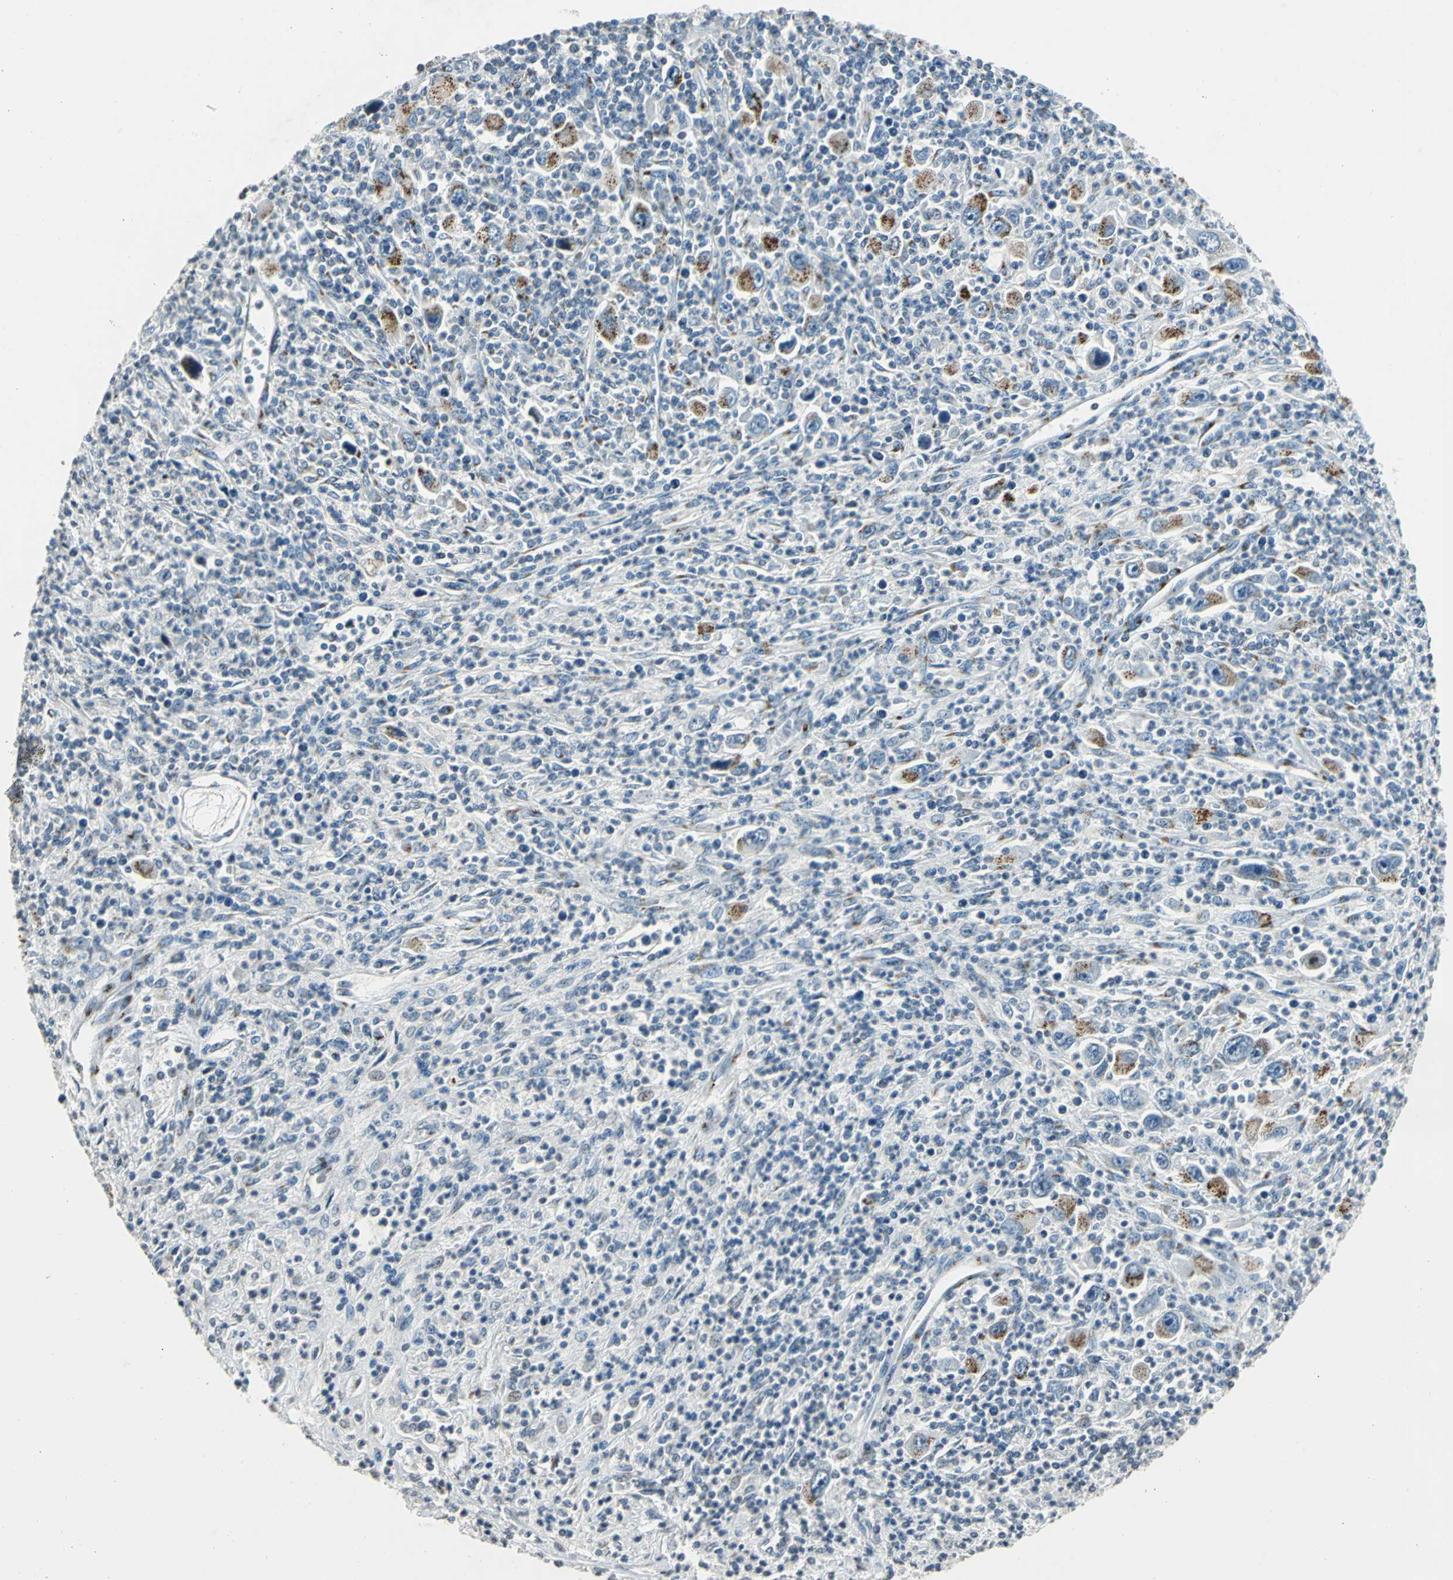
{"staining": {"intensity": "moderate", "quantity": ">75%", "location": "cytoplasmic/membranous"}, "tissue": "melanoma", "cell_type": "Tumor cells", "image_type": "cancer", "snomed": [{"axis": "morphology", "description": "Malignant melanoma, Metastatic site"}, {"axis": "topography", "description": "Skin"}], "caption": "Human melanoma stained with a protein marker exhibits moderate staining in tumor cells.", "gene": "TMEM115", "patient": {"sex": "female", "age": 56}}